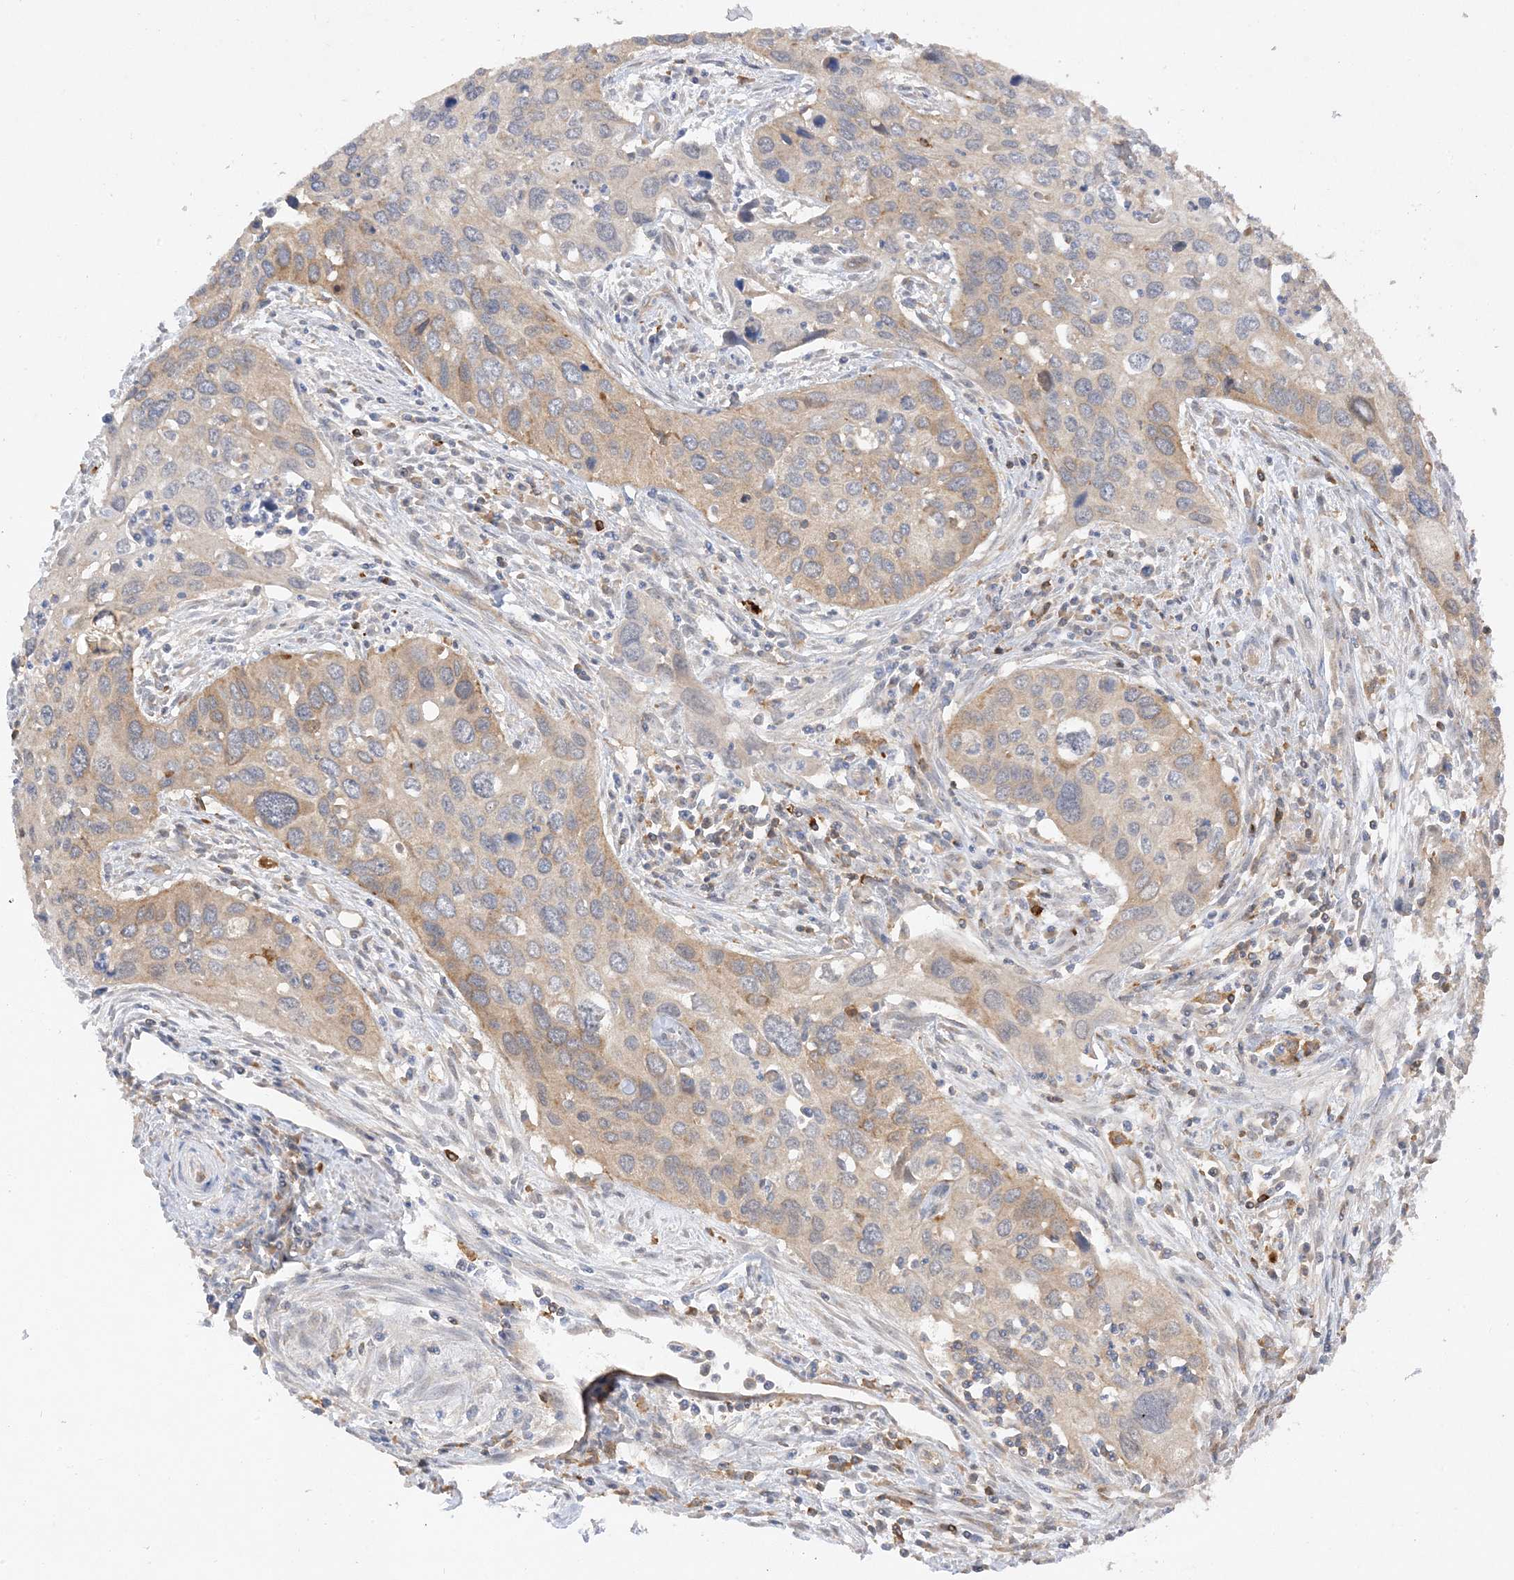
{"staining": {"intensity": "weak", "quantity": "<25%", "location": "cytoplasmic/membranous"}, "tissue": "cervical cancer", "cell_type": "Tumor cells", "image_type": "cancer", "snomed": [{"axis": "morphology", "description": "Squamous cell carcinoma, NOS"}, {"axis": "topography", "description": "Cervix"}], "caption": "This micrograph is of cervical squamous cell carcinoma stained with immunohistochemistry (IHC) to label a protein in brown with the nuclei are counter-stained blue. There is no expression in tumor cells. (DAB (3,3'-diaminobenzidine) immunohistochemistry (IHC) with hematoxylin counter stain).", "gene": "PHACTR2", "patient": {"sex": "female", "age": 55}}